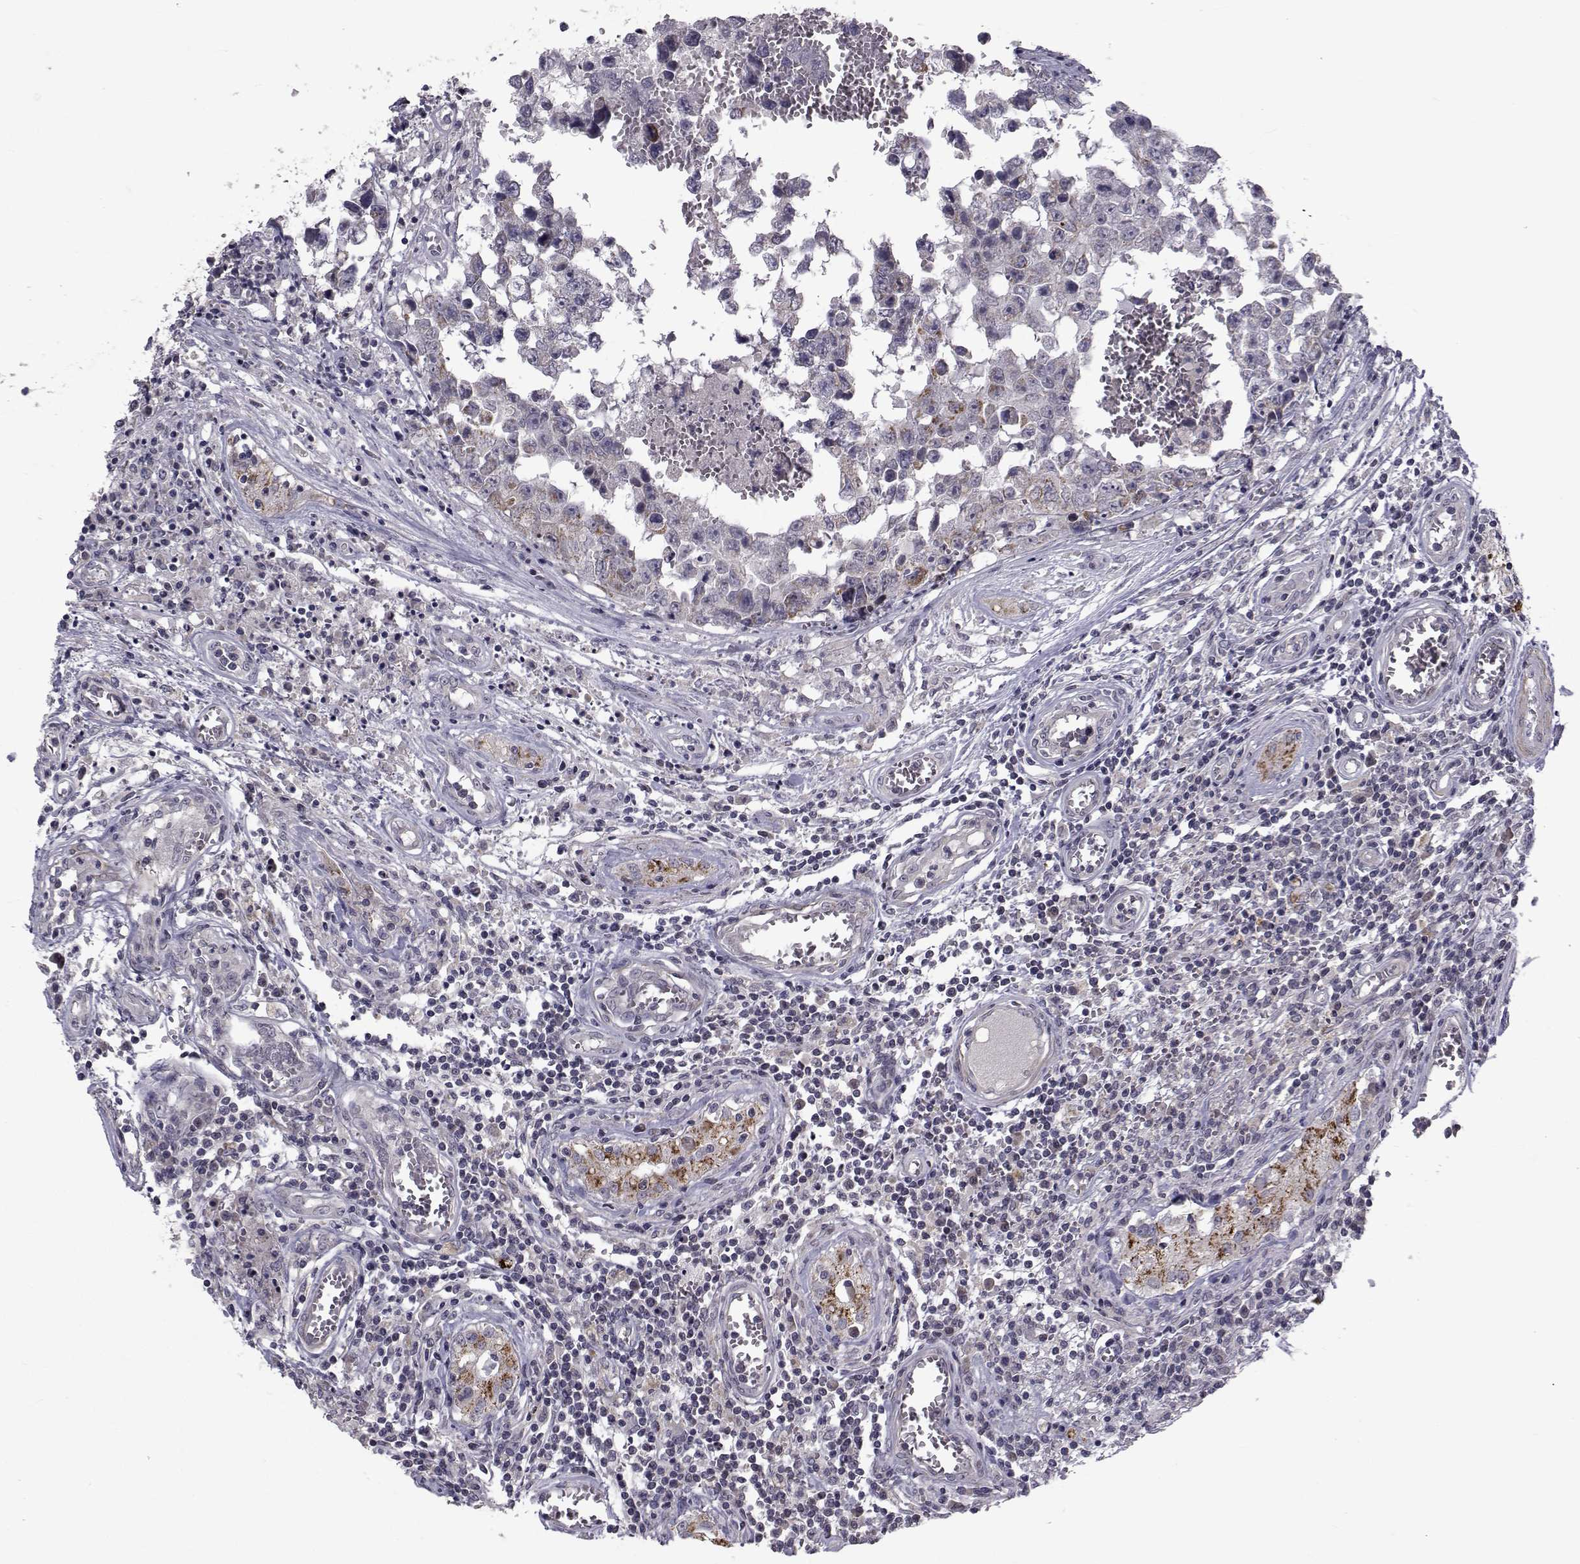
{"staining": {"intensity": "negative", "quantity": "none", "location": "none"}, "tissue": "testis cancer", "cell_type": "Tumor cells", "image_type": "cancer", "snomed": [{"axis": "morphology", "description": "Carcinoma, Embryonal, NOS"}, {"axis": "topography", "description": "Testis"}], "caption": "DAB (3,3'-diaminobenzidine) immunohistochemical staining of human testis embryonal carcinoma shows no significant expression in tumor cells. The staining is performed using DAB brown chromogen with nuclei counter-stained in using hematoxylin.", "gene": "FDXR", "patient": {"sex": "male", "age": 36}}